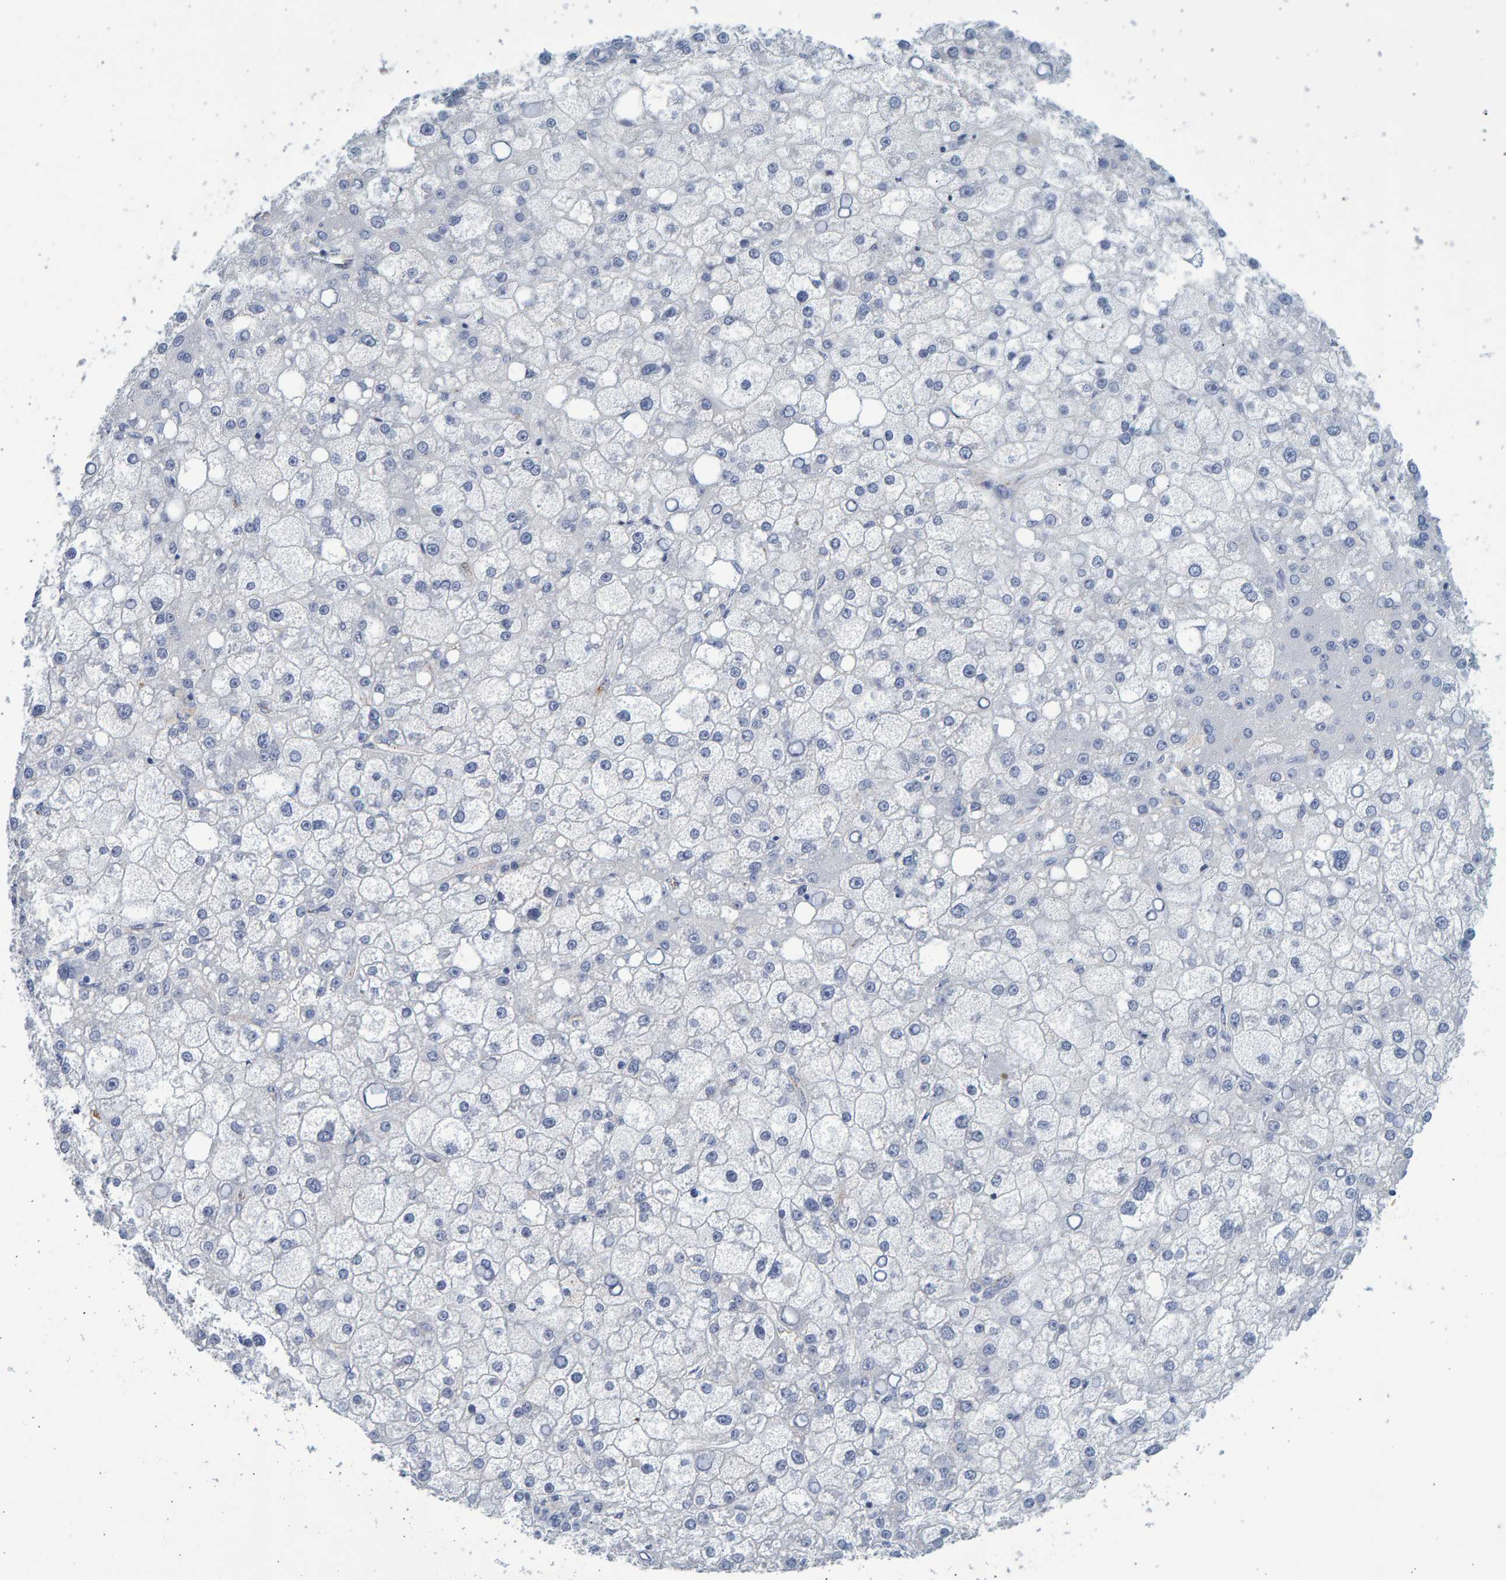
{"staining": {"intensity": "negative", "quantity": "none", "location": "none"}, "tissue": "liver cancer", "cell_type": "Tumor cells", "image_type": "cancer", "snomed": [{"axis": "morphology", "description": "Carcinoma, Hepatocellular, NOS"}, {"axis": "topography", "description": "Liver"}], "caption": "Image shows no protein positivity in tumor cells of liver cancer (hepatocellular carcinoma) tissue.", "gene": "SLC34A3", "patient": {"sex": "male", "age": 67}}